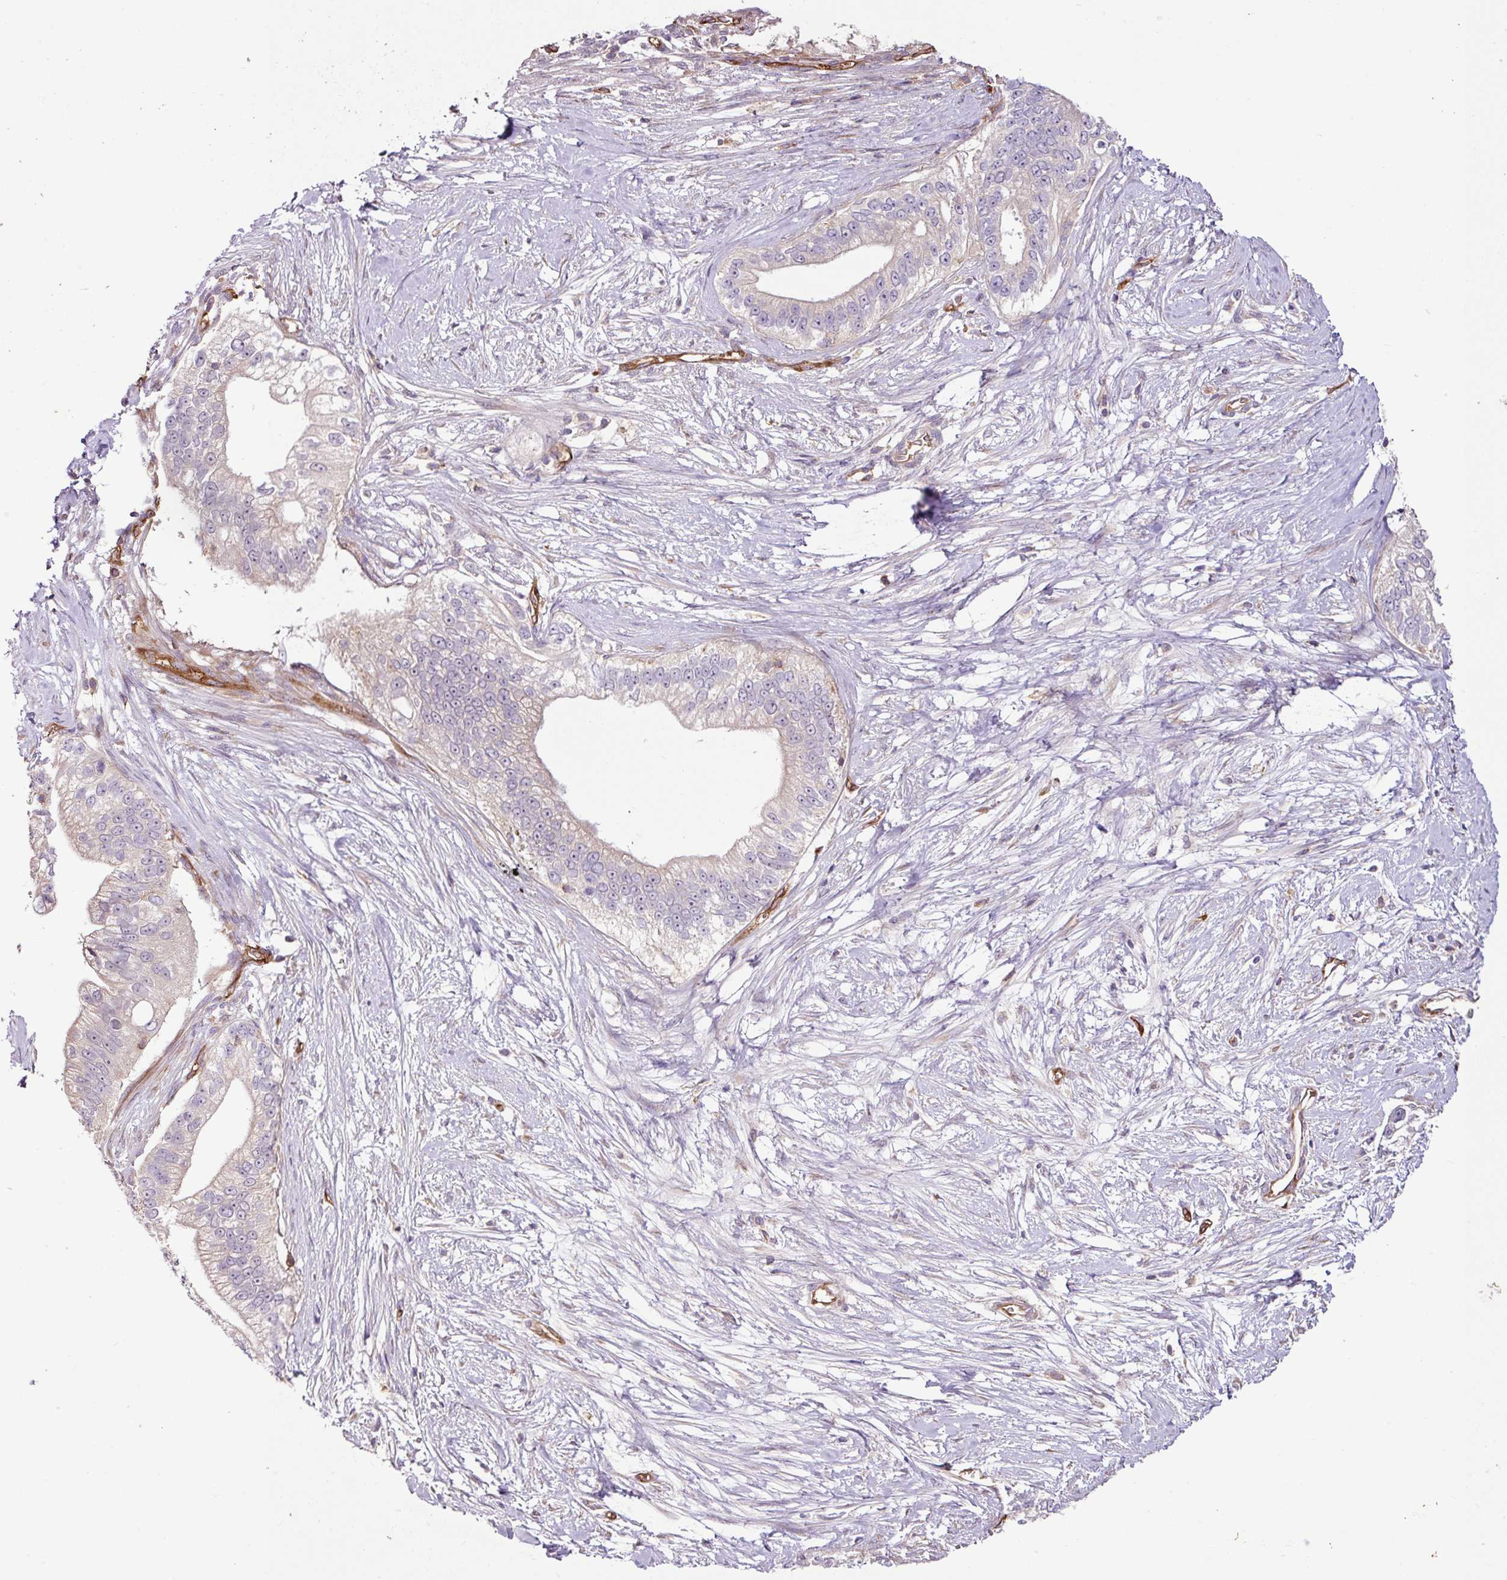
{"staining": {"intensity": "negative", "quantity": "none", "location": "none"}, "tissue": "pancreatic cancer", "cell_type": "Tumor cells", "image_type": "cancer", "snomed": [{"axis": "morphology", "description": "Adenocarcinoma, NOS"}, {"axis": "topography", "description": "Pancreas"}], "caption": "Pancreatic cancer was stained to show a protein in brown. There is no significant positivity in tumor cells.", "gene": "ZNF106", "patient": {"sex": "male", "age": 70}}